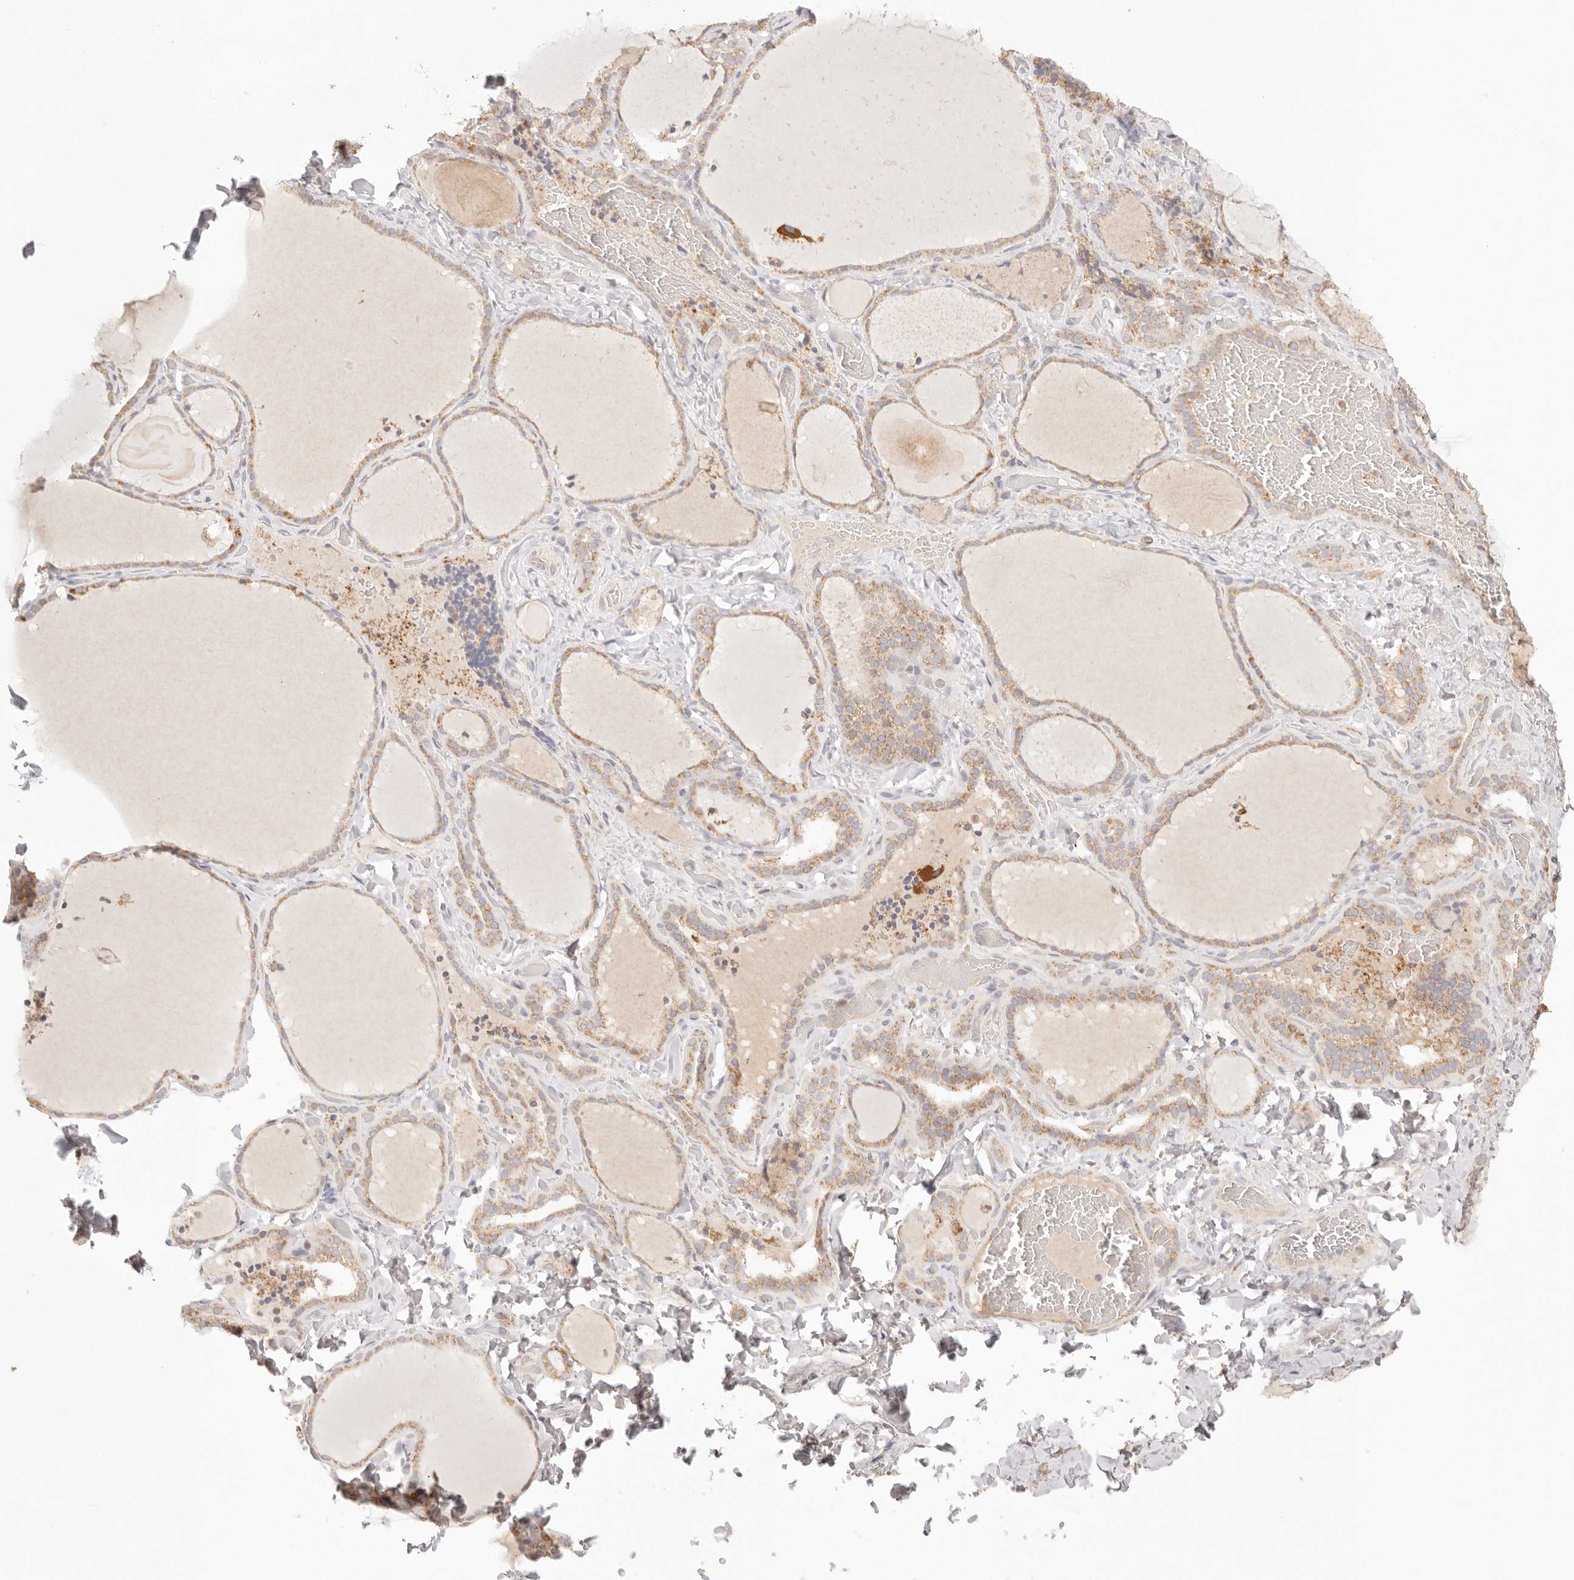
{"staining": {"intensity": "moderate", "quantity": ">75%", "location": "cytoplasmic/membranous"}, "tissue": "thyroid gland", "cell_type": "Glandular cells", "image_type": "normal", "snomed": [{"axis": "morphology", "description": "Normal tissue, NOS"}, {"axis": "topography", "description": "Thyroid gland"}], "caption": "Immunohistochemical staining of benign human thyroid gland shows medium levels of moderate cytoplasmic/membranous positivity in approximately >75% of glandular cells. (DAB = brown stain, brightfield microscopy at high magnification).", "gene": "COA6", "patient": {"sex": "female", "age": 22}}